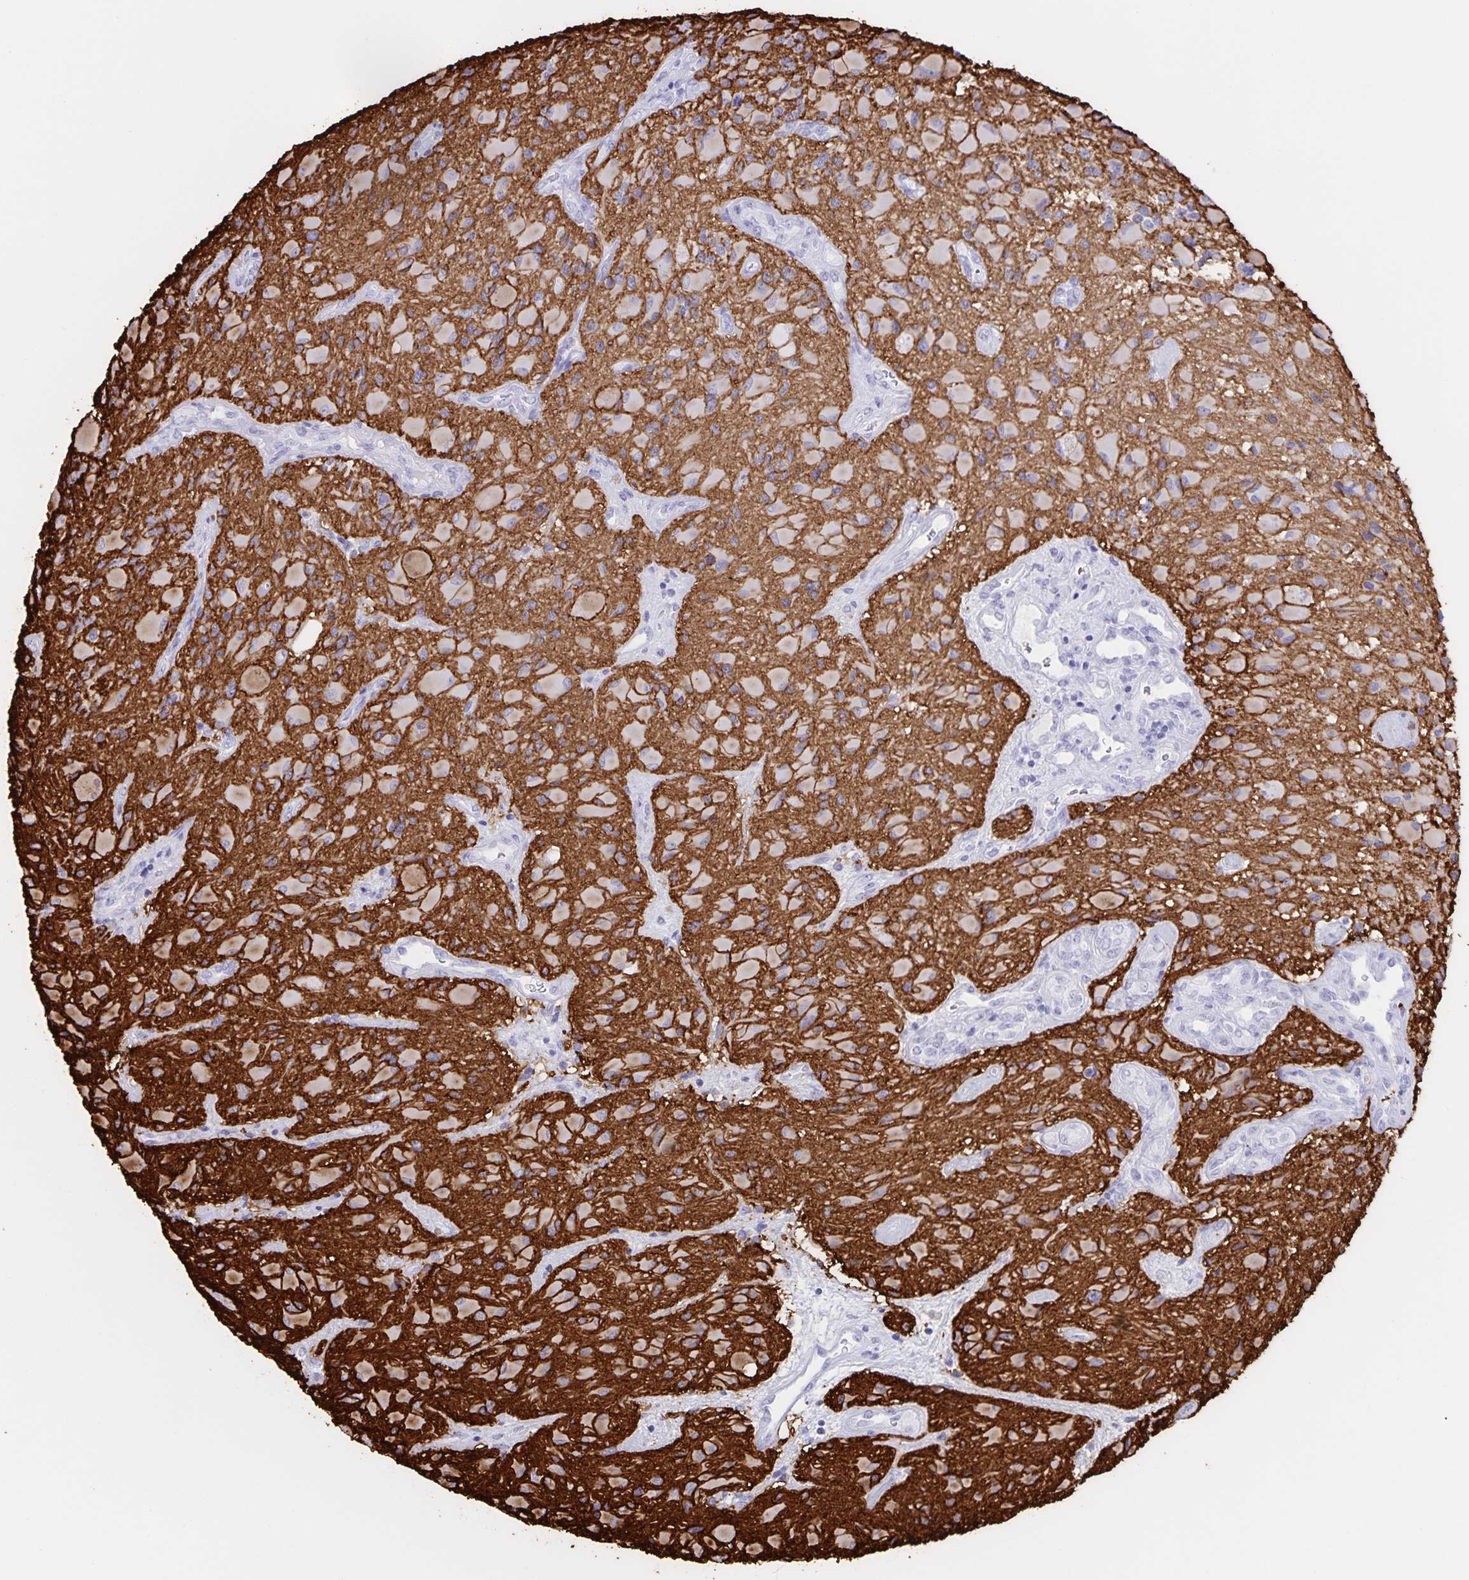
{"staining": {"intensity": "negative", "quantity": "none", "location": "none"}, "tissue": "glioma", "cell_type": "Tumor cells", "image_type": "cancer", "snomed": [{"axis": "morphology", "description": "Glioma, malignant, High grade"}, {"axis": "topography", "description": "Brain"}], "caption": "Histopathology image shows no significant protein positivity in tumor cells of glioma. Nuclei are stained in blue.", "gene": "AQP4", "patient": {"sex": "female", "age": 65}}